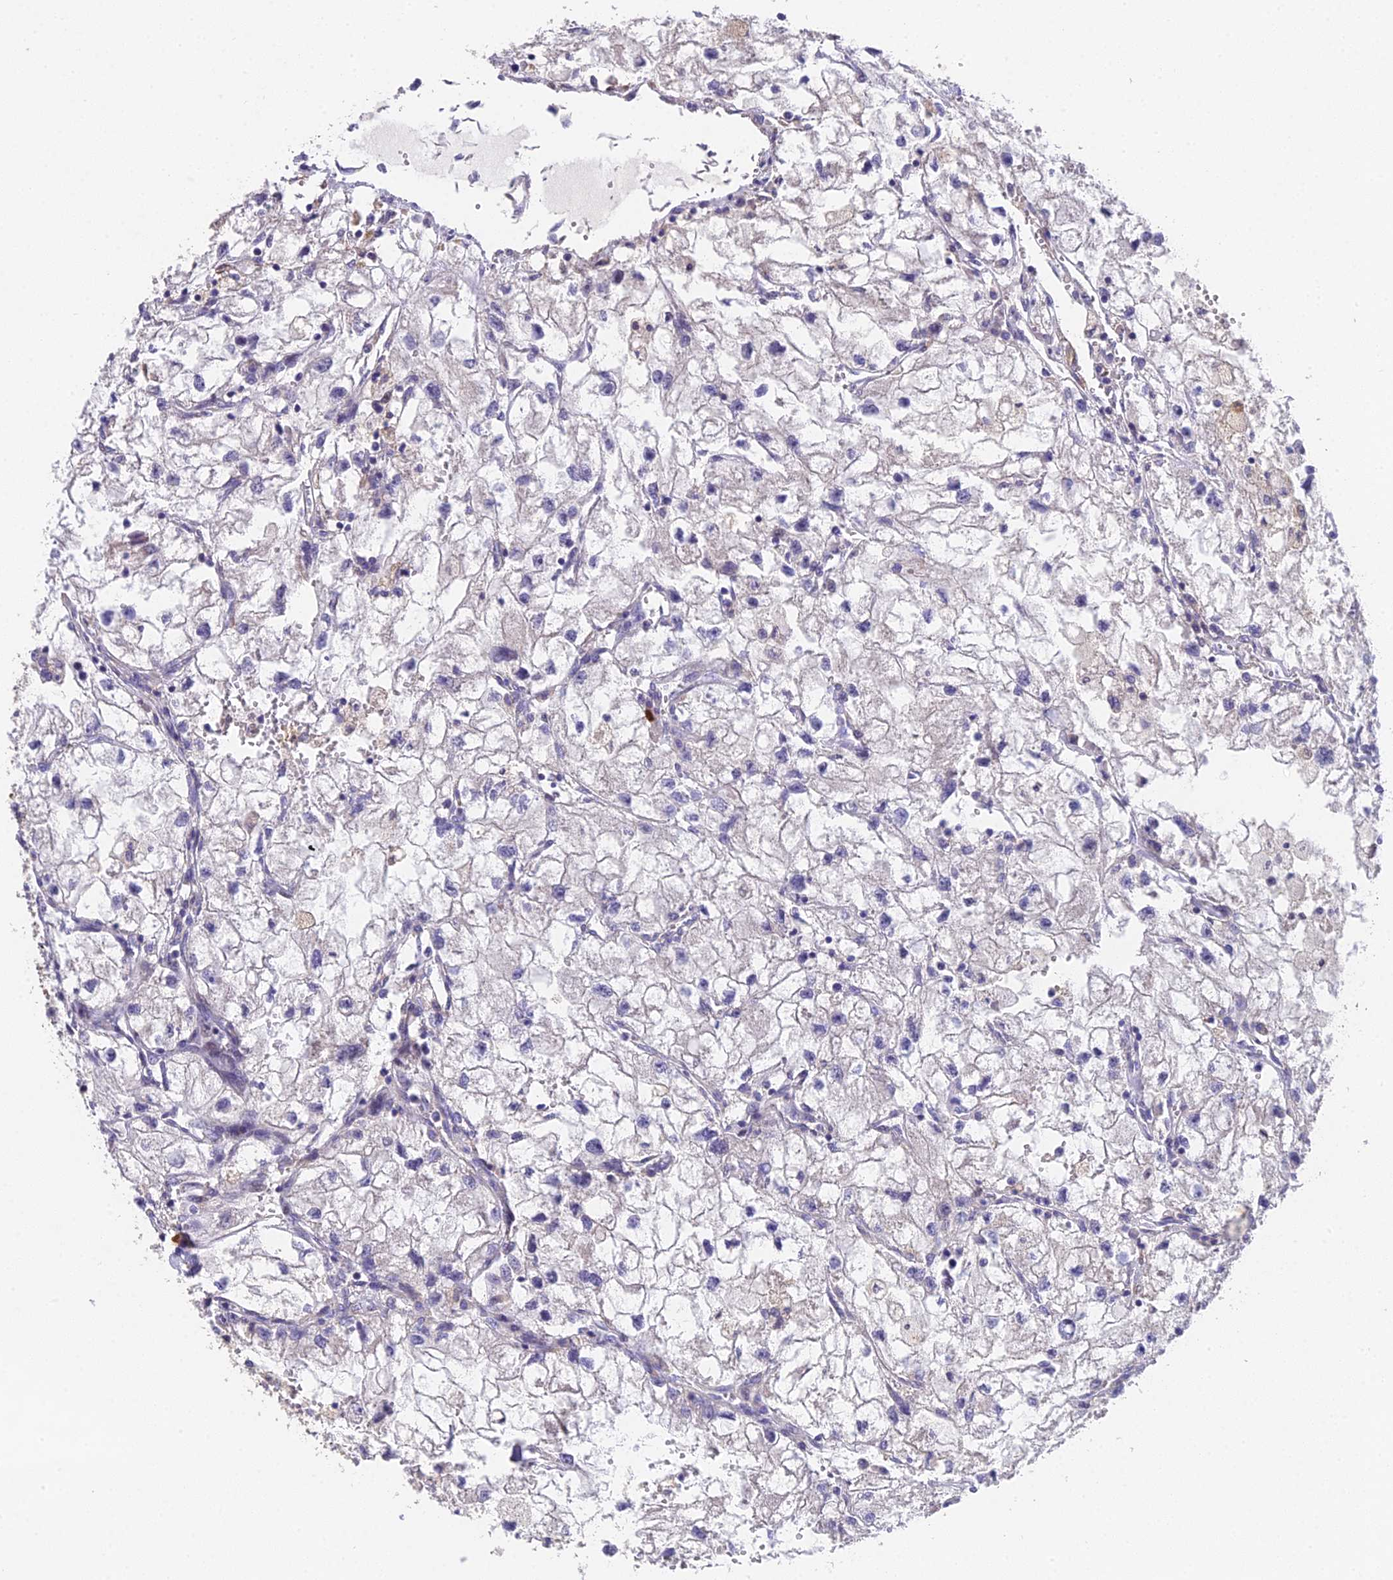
{"staining": {"intensity": "negative", "quantity": "none", "location": "none"}, "tissue": "renal cancer", "cell_type": "Tumor cells", "image_type": "cancer", "snomed": [{"axis": "morphology", "description": "Adenocarcinoma, NOS"}, {"axis": "topography", "description": "Kidney"}], "caption": "This image is of adenocarcinoma (renal) stained with IHC to label a protein in brown with the nuclei are counter-stained blue. There is no positivity in tumor cells.", "gene": "PUS10", "patient": {"sex": "female", "age": 70}}